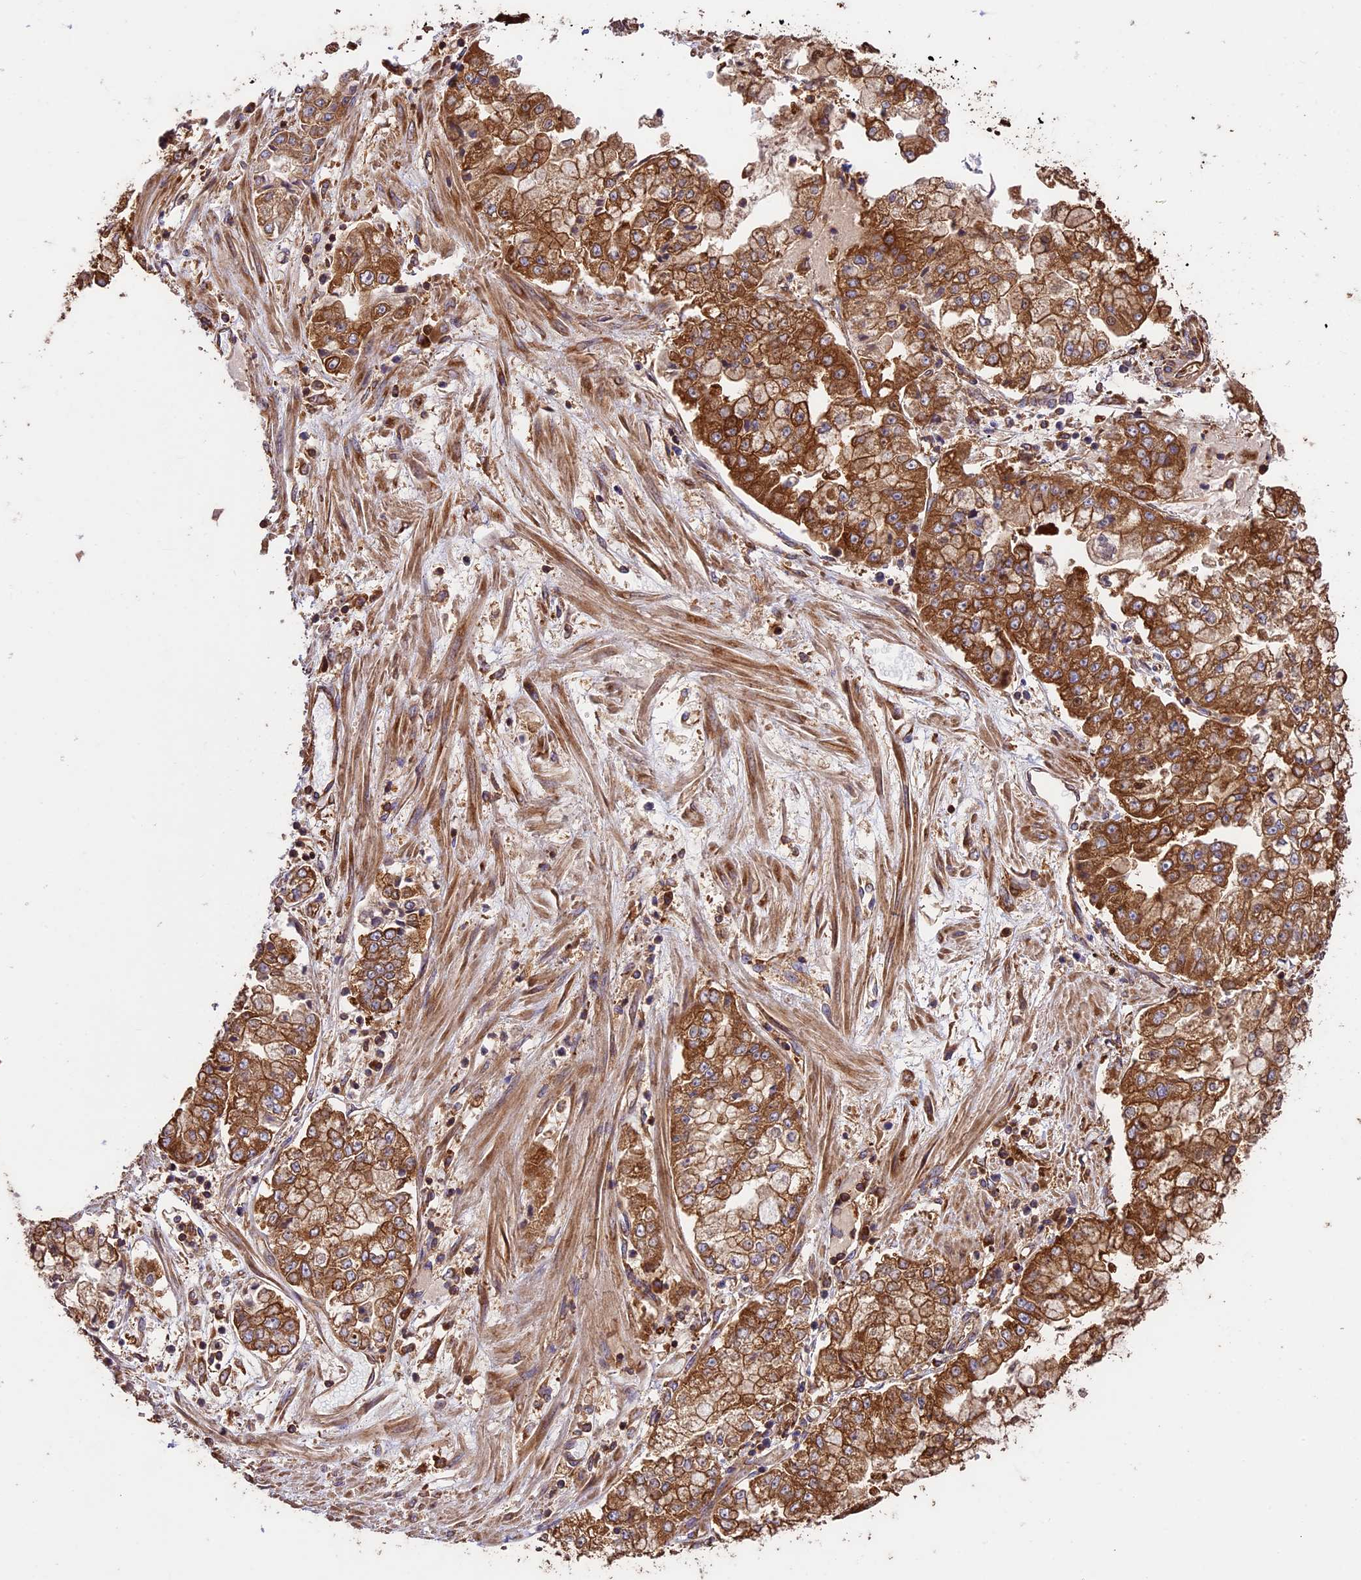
{"staining": {"intensity": "strong", "quantity": ">75%", "location": "cytoplasmic/membranous"}, "tissue": "stomach cancer", "cell_type": "Tumor cells", "image_type": "cancer", "snomed": [{"axis": "morphology", "description": "Adenocarcinoma, NOS"}, {"axis": "topography", "description": "Stomach"}], "caption": "Strong cytoplasmic/membranous positivity is identified in about >75% of tumor cells in adenocarcinoma (stomach).", "gene": "KARS1", "patient": {"sex": "male", "age": 76}}